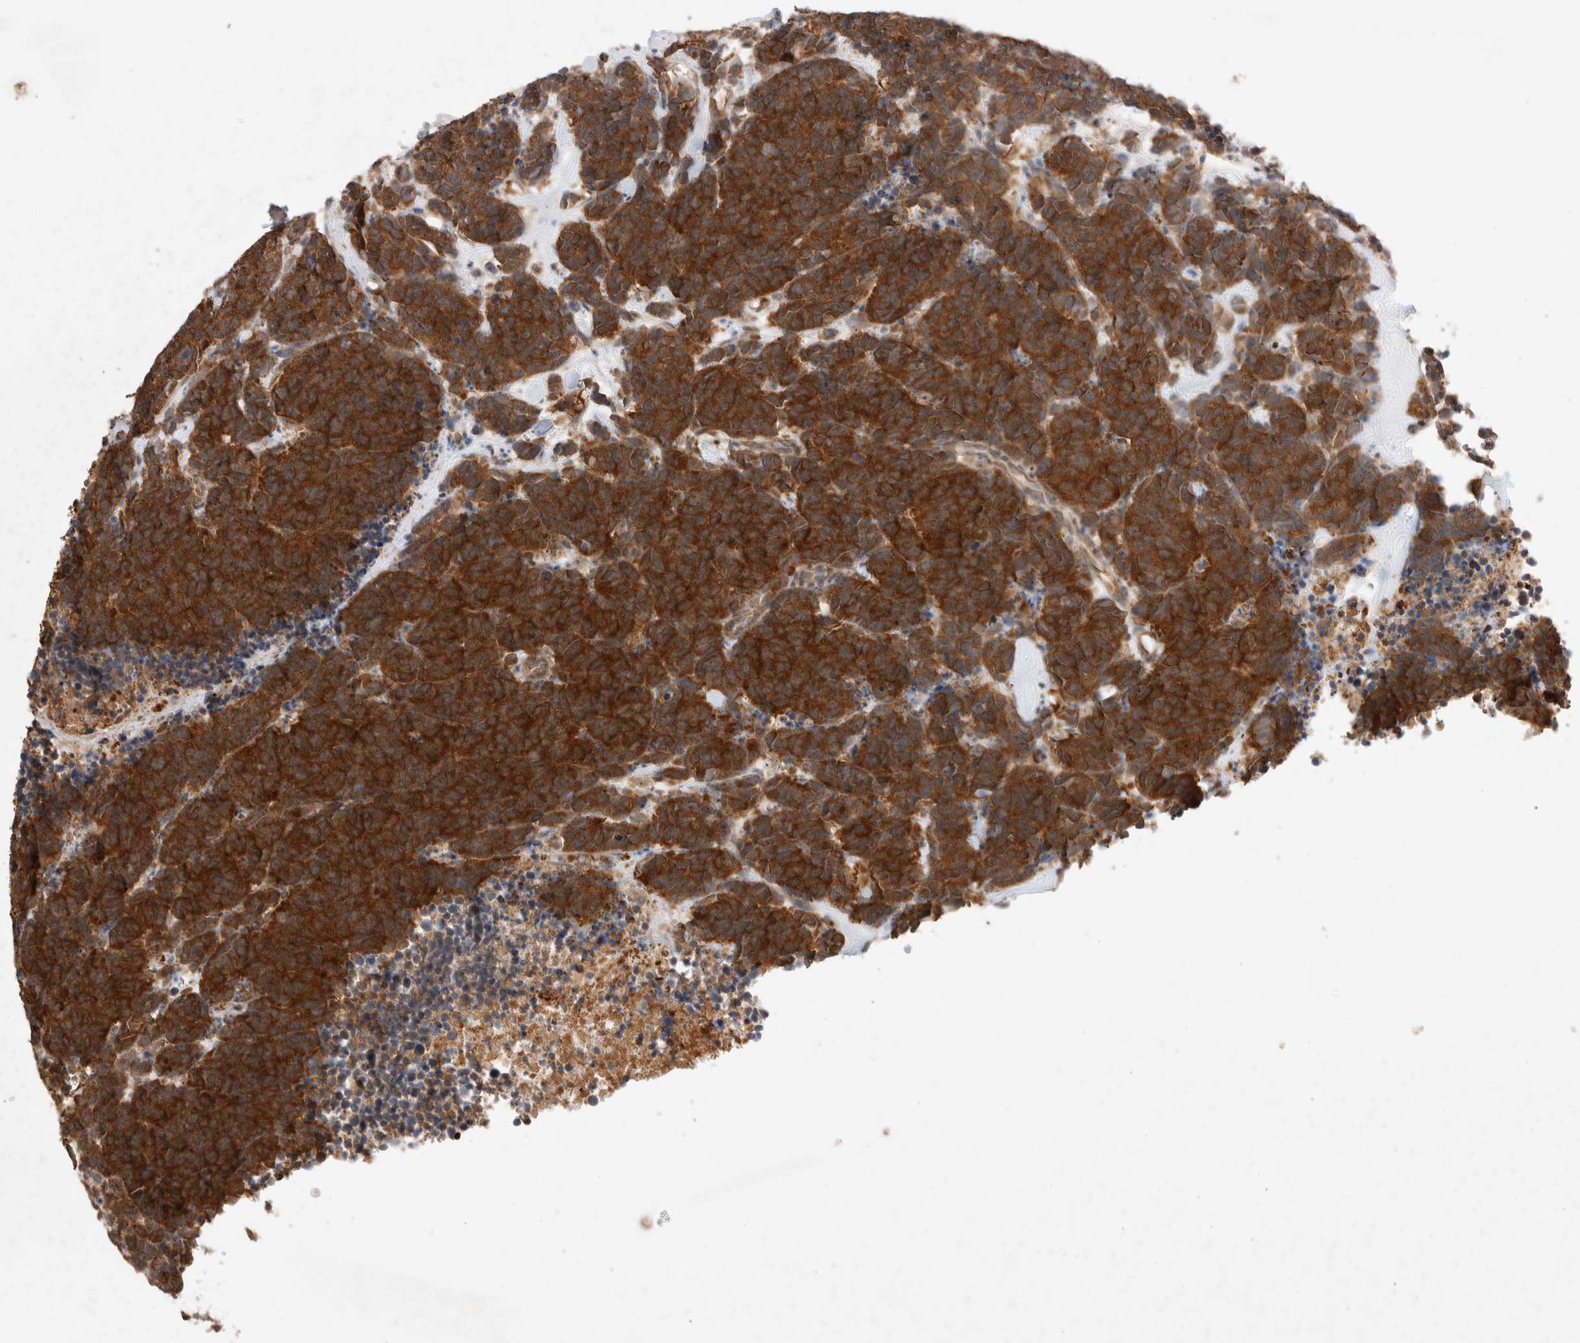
{"staining": {"intensity": "strong", "quantity": ">75%", "location": "cytoplasmic/membranous"}, "tissue": "carcinoid", "cell_type": "Tumor cells", "image_type": "cancer", "snomed": [{"axis": "morphology", "description": "Carcinoma, NOS"}, {"axis": "morphology", "description": "Carcinoid, malignant, NOS"}, {"axis": "topography", "description": "Urinary bladder"}], "caption": "IHC image of neoplastic tissue: malignant carcinoid stained using immunohistochemistry (IHC) demonstrates high levels of strong protein expression localized specifically in the cytoplasmic/membranous of tumor cells, appearing as a cytoplasmic/membranous brown color.", "gene": "FAM221A", "patient": {"sex": "male", "age": 57}}